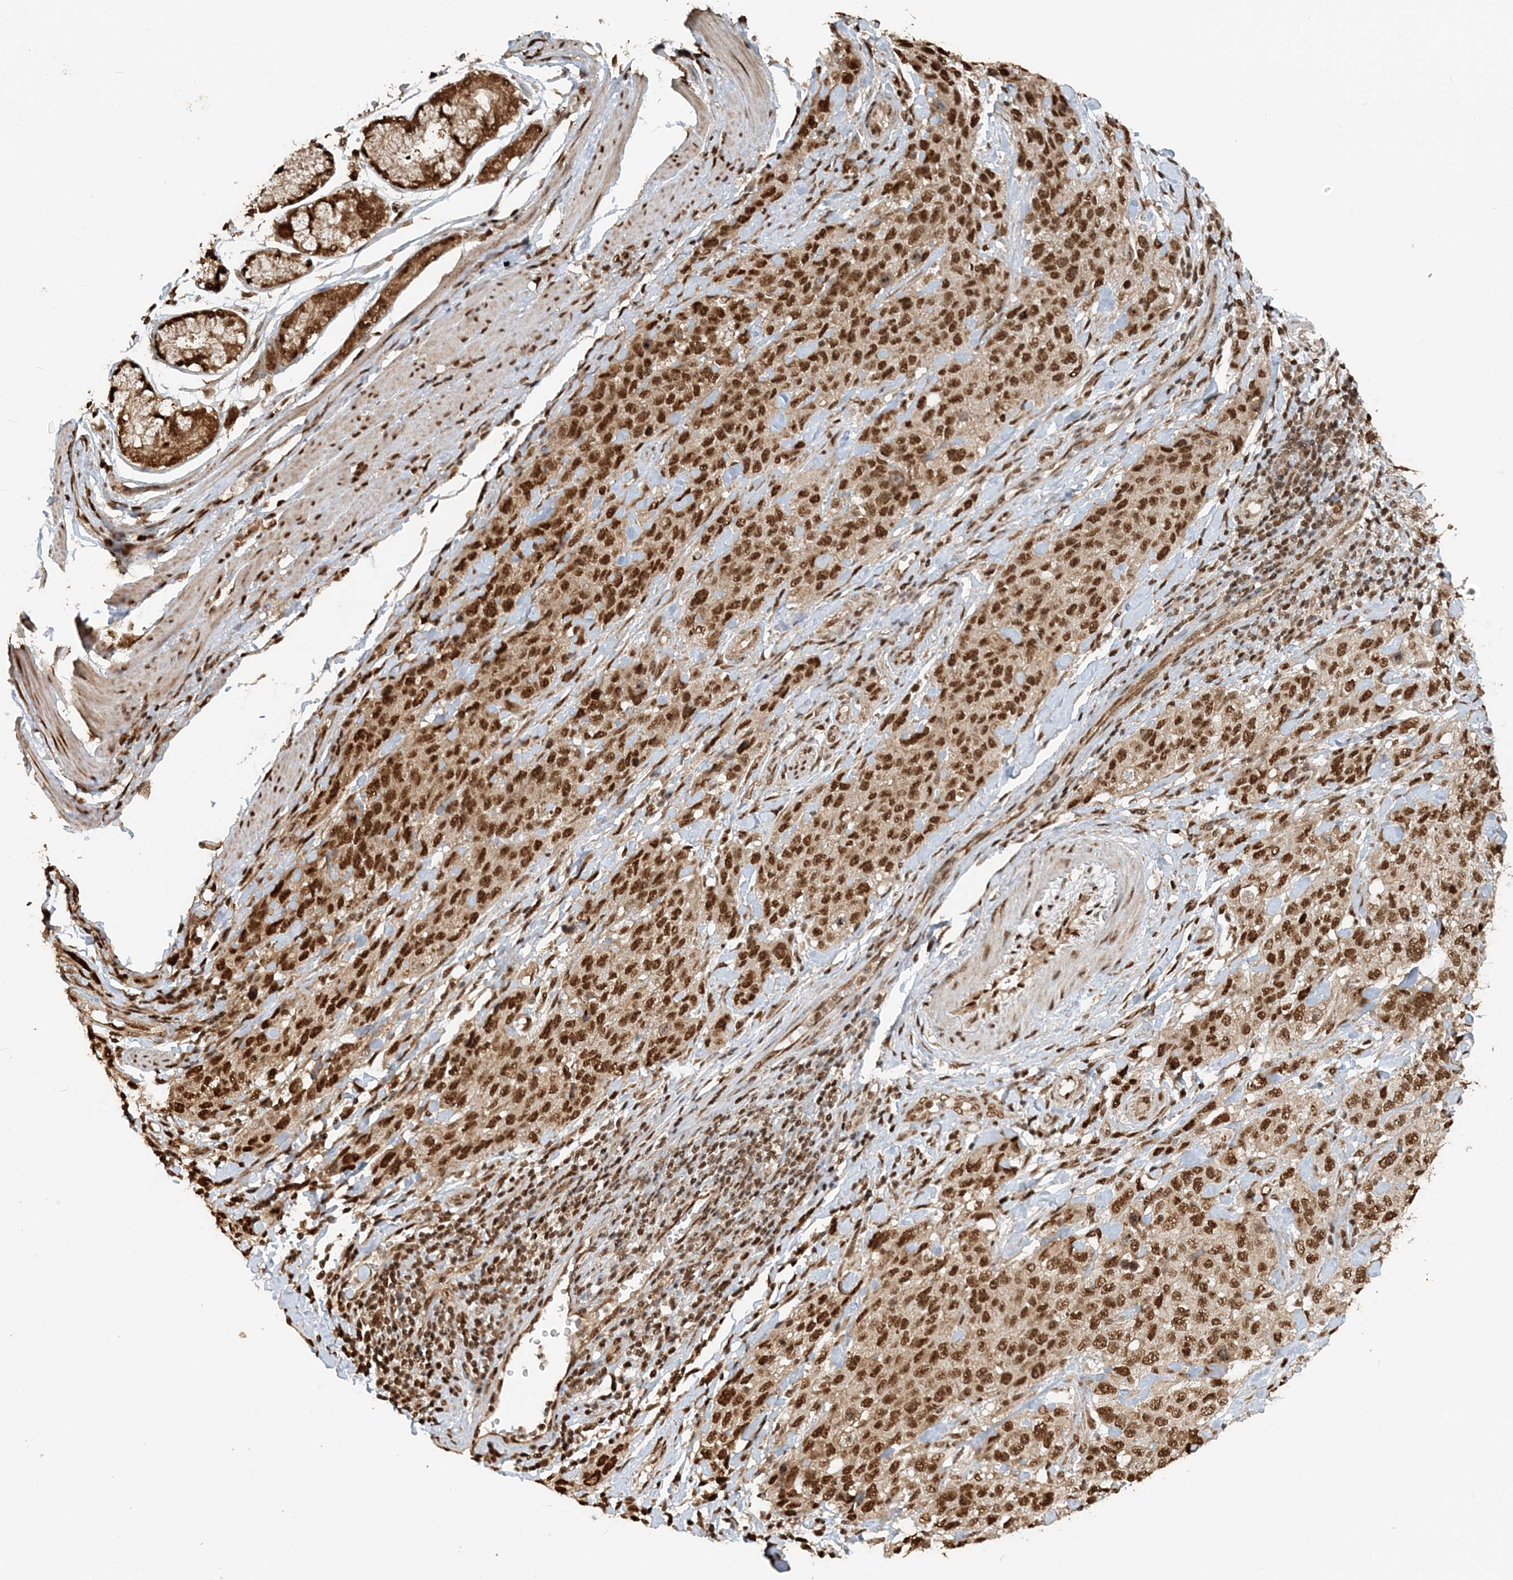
{"staining": {"intensity": "strong", "quantity": ">75%", "location": "nuclear"}, "tissue": "stomach cancer", "cell_type": "Tumor cells", "image_type": "cancer", "snomed": [{"axis": "morphology", "description": "Normal tissue, NOS"}, {"axis": "morphology", "description": "Adenocarcinoma, NOS"}, {"axis": "topography", "description": "Lymph node"}, {"axis": "topography", "description": "Stomach"}], "caption": "The image displays immunohistochemical staining of stomach adenocarcinoma. There is strong nuclear positivity is present in about >75% of tumor cells. (DAB IHC, brown staining for protein, blue staining for nuclei).", "gene": "ARHGAP35", "patient": {"sex": "male", "age": 48}}